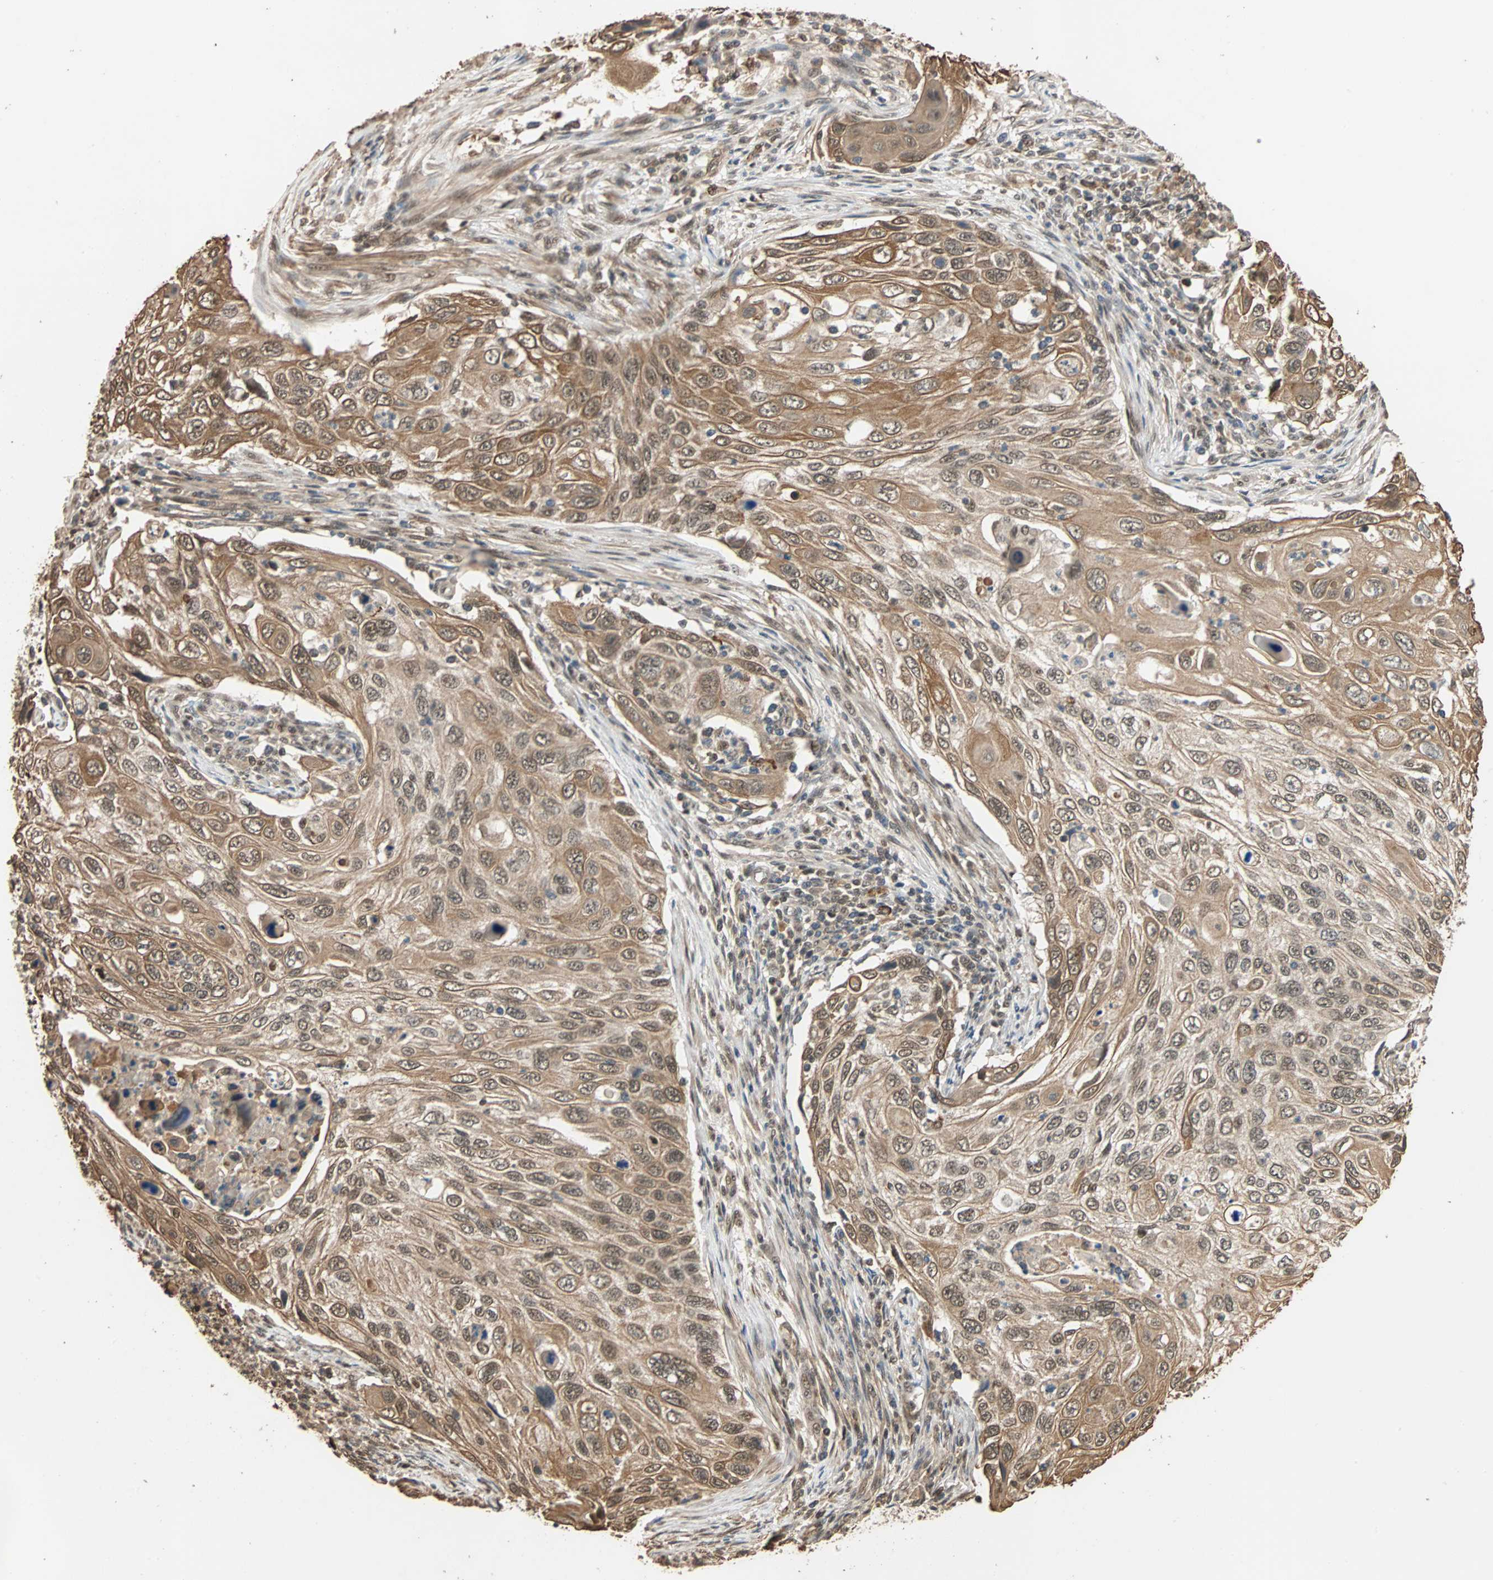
{"staining": {"intensity": "moderate", "quantity": ">75%", "location": "cytoplasmic/membranous,nuclear"}, "tissue": "cervical cancer", "cell_type": "Tumor cells", "image_type": "cancer", "snomed": [{"axis": "morphology", "description": "Squamous cell carcinoma, NOS"}, {"axis": "topography", "description": "Cervix"}], "caption": "Moderate cytoplasmic/membranous and nuclear expression is appreciated in about >75% of tumor cells in cervical cancer (squamous cell carcinoma). (DAB = brown stain, brightfield microscopy at high magnification).", "gene": "CDC5L", "patient": {"sex": "female", "age": 70}}